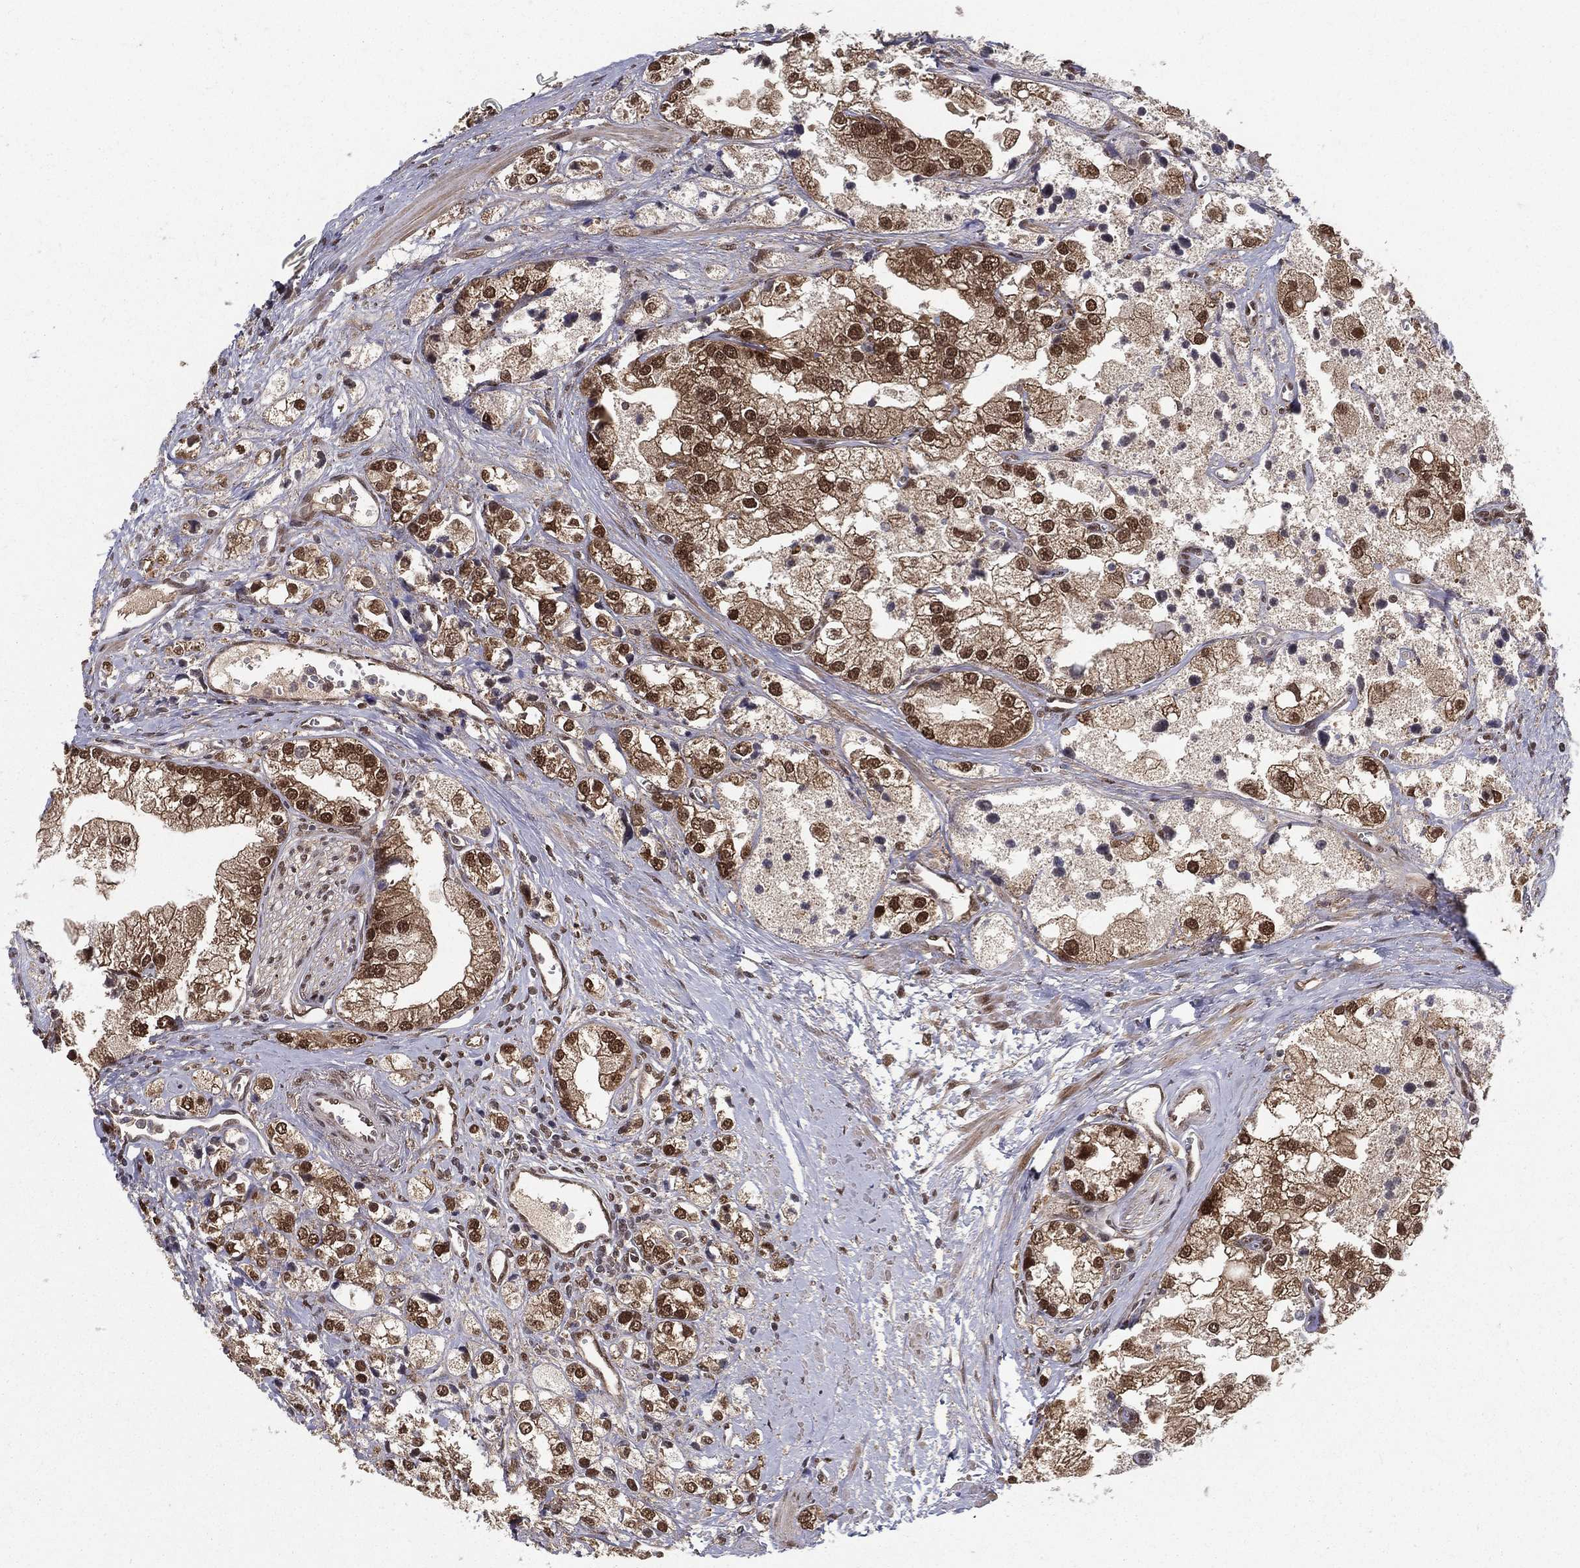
{"staining": {"intensity": "strong", "quantity": "<25%", "location": "cytoplasmic/membranous,nuclear"}, "tissue": "prostate cancer", "cell_type": "Tumor cells", "image_type": "cancer", "snomed": [{"axis": "morphology", "description": "Adenocarcinoma, NOS"}, {"axis": "topography", "description": "Prostate and seminal vesicle, NOS"}, {"axis": "topography", "description": "Prostate"}], "caption": "Protein staining of prostate cancer tissue reveals strong cytoplasmic/membranous and nuclear expression in approximately <25% of tumor cells.", "gene": "CARM1", "patient": {"sex": "male", "age": 79}}